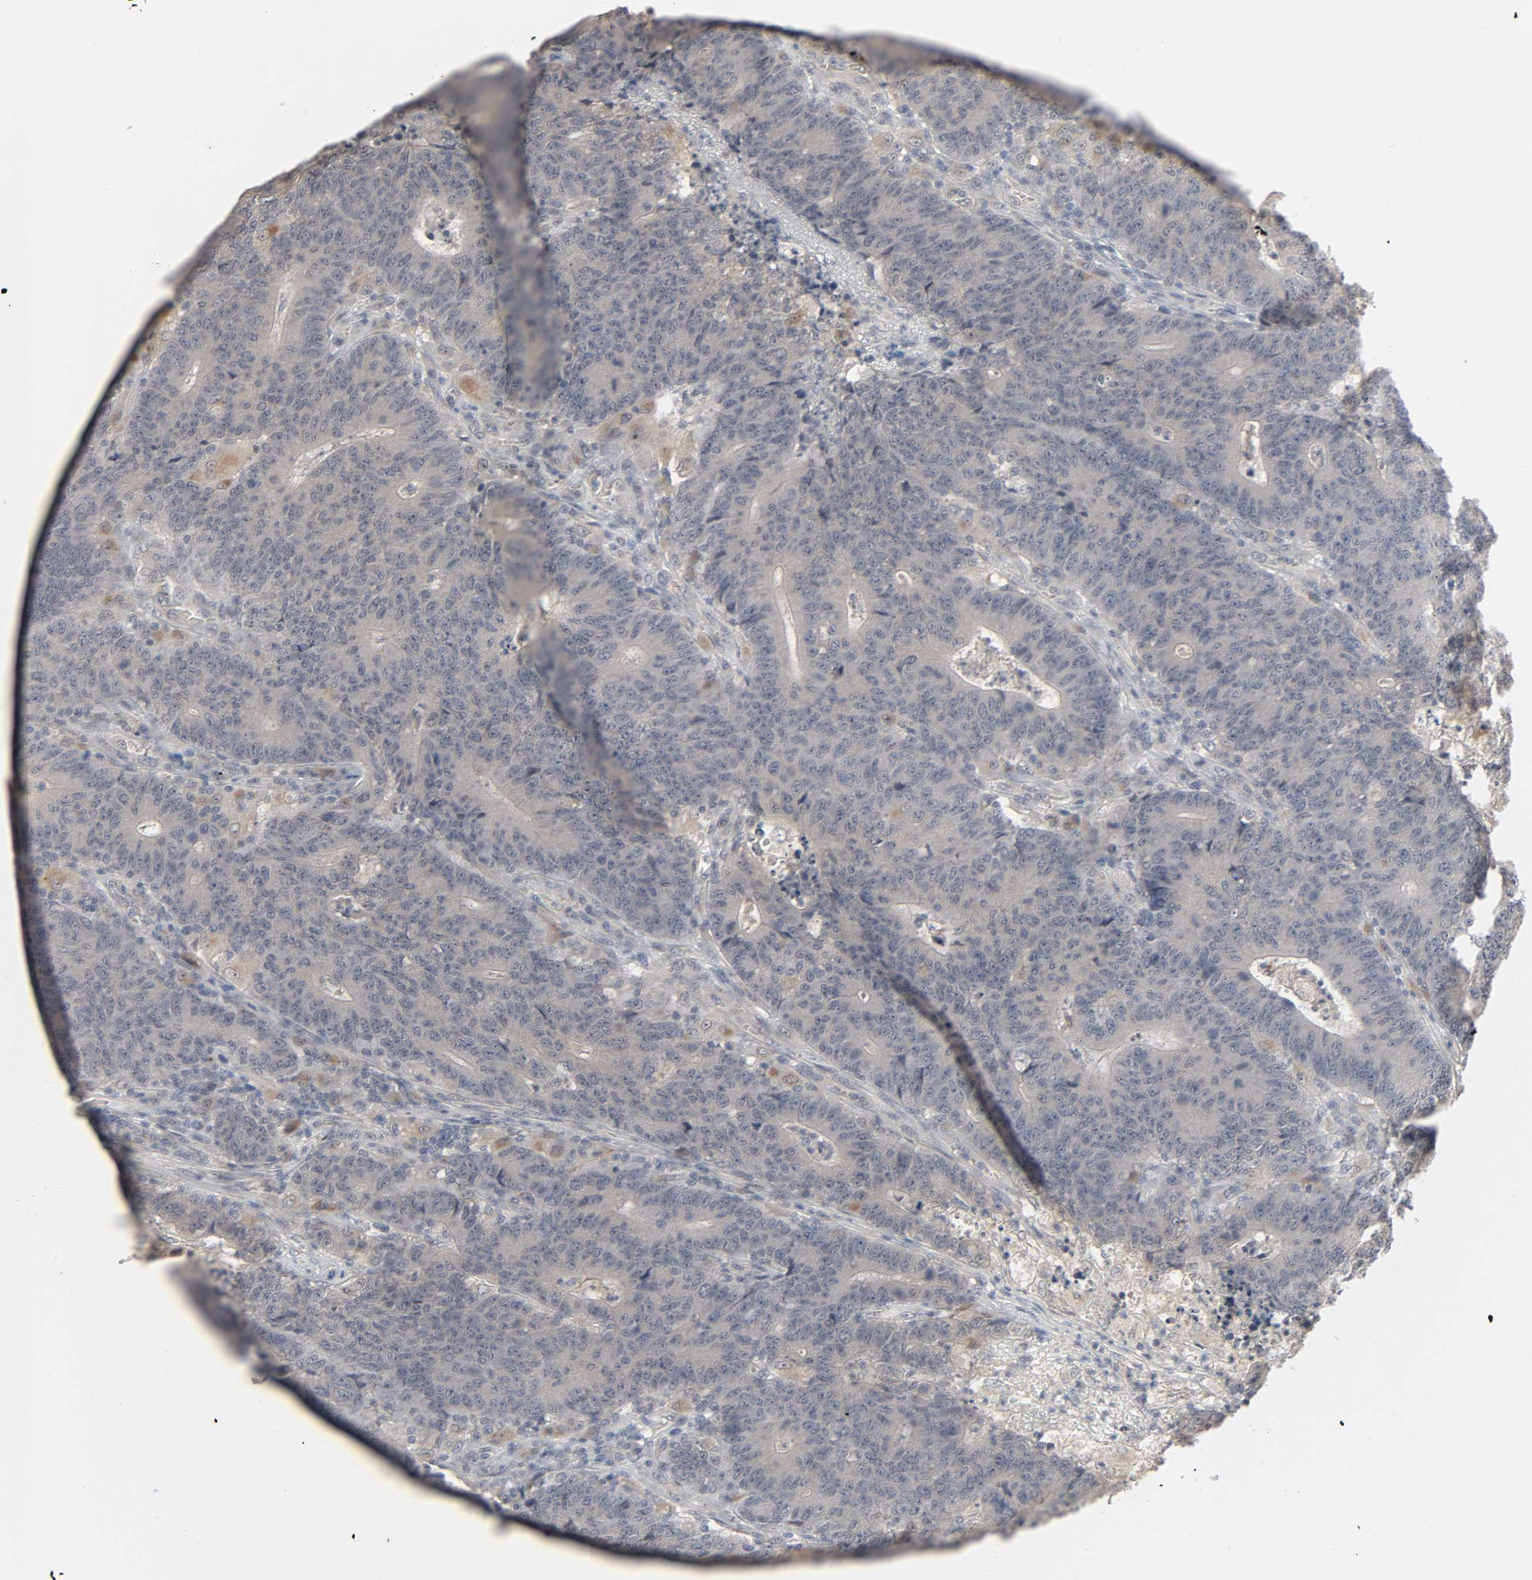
{"staining": {"intensity": "weak", "quantity": "25%-75%", "location": "cytoplasmic/membranous"}, "tissue": "colorectal cancer", "cell_type": "Tumor cells", "image_type": "cancer", "snomed": [{"axis": "morphology", "description": "Normal tissue, NOS"}, {"axis": "morphology", "description": "Adenocarcinoma, NOS"}, {"axis": "topography", "description": "Colon"}], "caption": "The image demonstrates immunohistochemical staining of colorectal cancer (adenocarcinoma). There is weak cytoplasmic/membranous positivity is identified in about 25%-75% of tumor cells. Nuclei are stained in blue.", "gene": "ZNF222", "patient": {"sex": "female", "age": 75}}